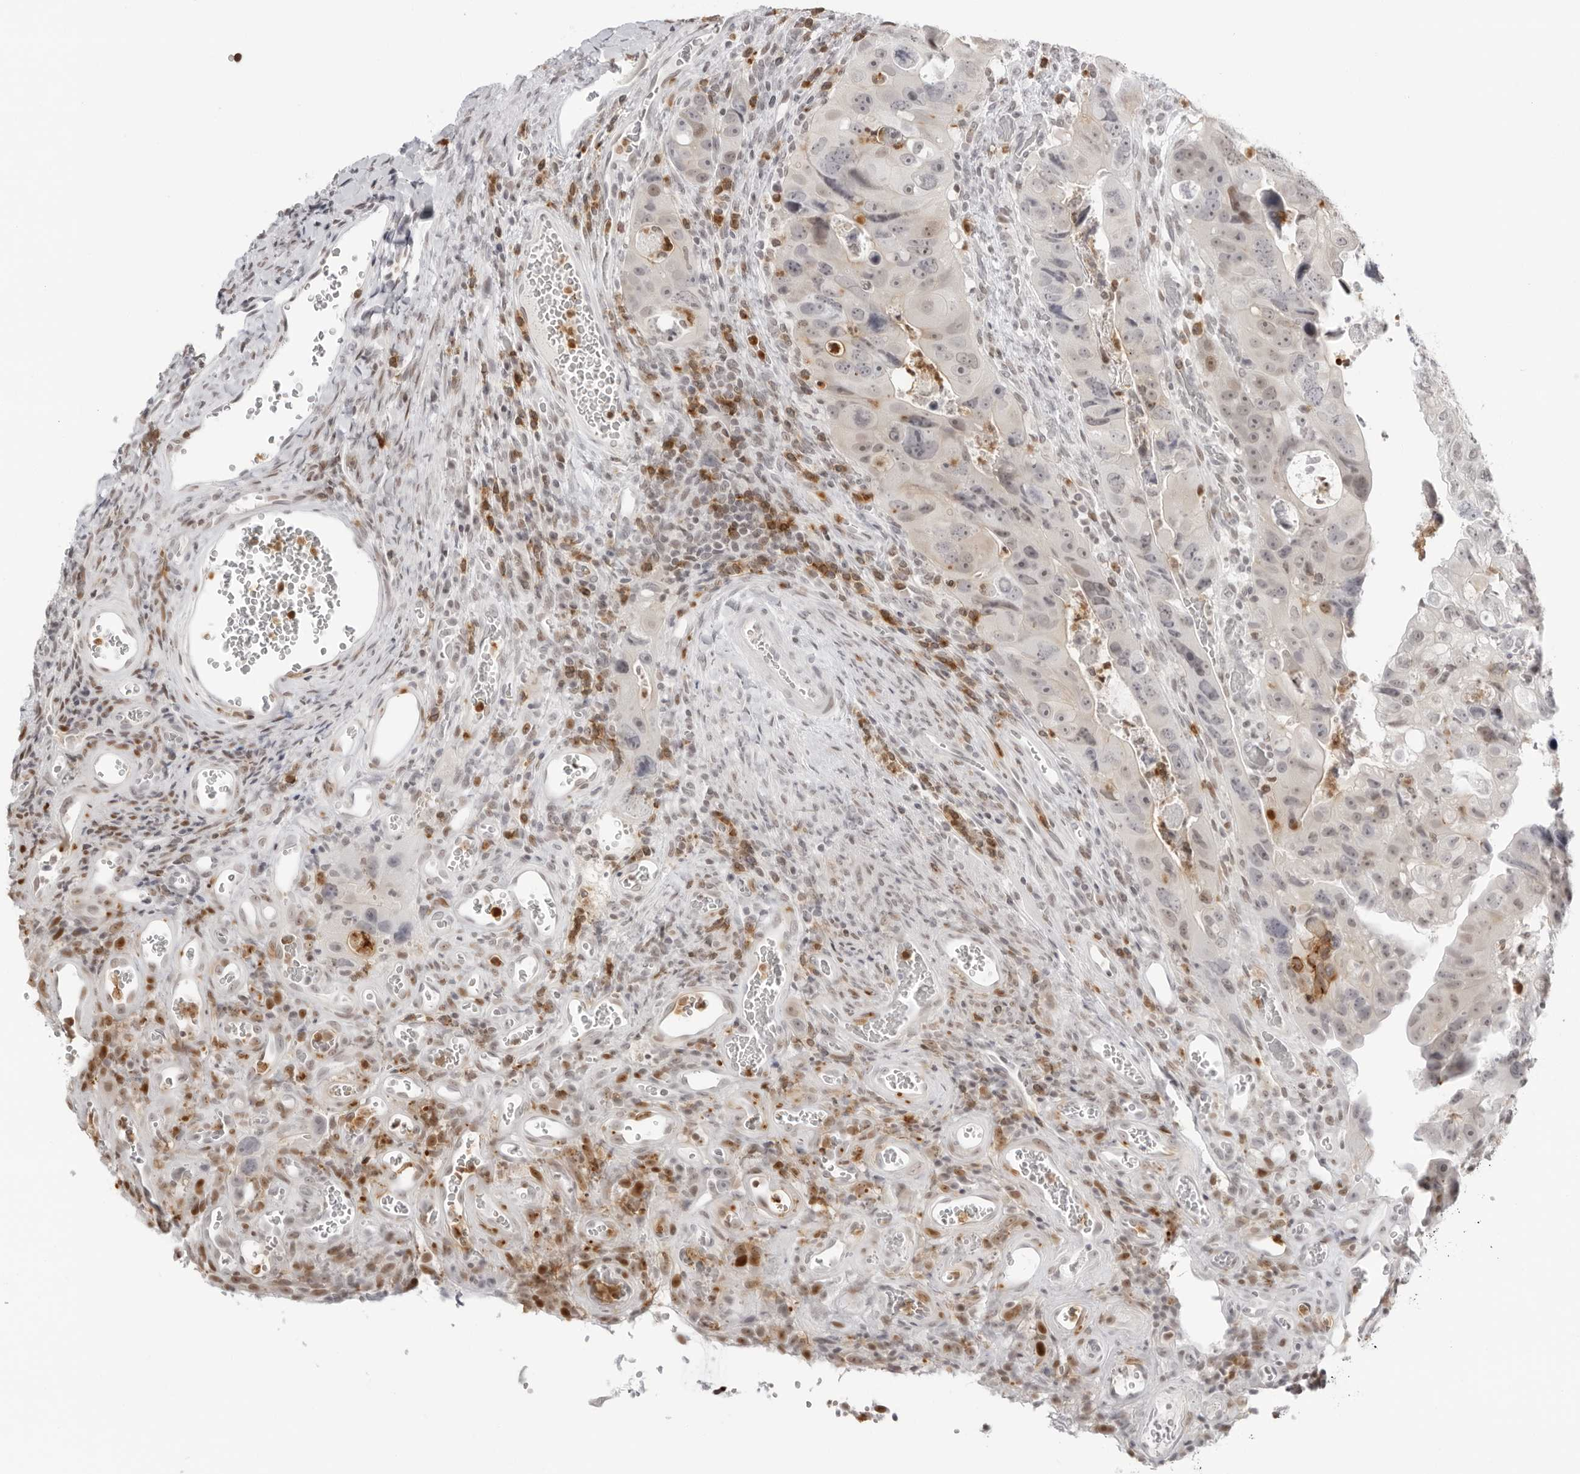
{"staining": {"intensity": "weak", "quantity": "25%-75%", "location": "nuclear"}, "tissue": "colorectal cancer", "cell_type": "Tumor cells", "image_type": "cancer", "snomed": [{"axis": "morphology", "description": "Adenocarcinoma, NOS"}, {"axis": "topography", "description": "Rectum"}], "caption": "Immunohistochemistry (DAB (3,3'-diaminobenzidine)) staining of human adenocarcinoma (colorectal) reveals weak nuclear protein positivity in approximately 25%-75% of tumor cells. (IHC, brightfield microscopy, high magnification).", "gene": "RNF146", "patient": {"sex": "male", "age": 59}}